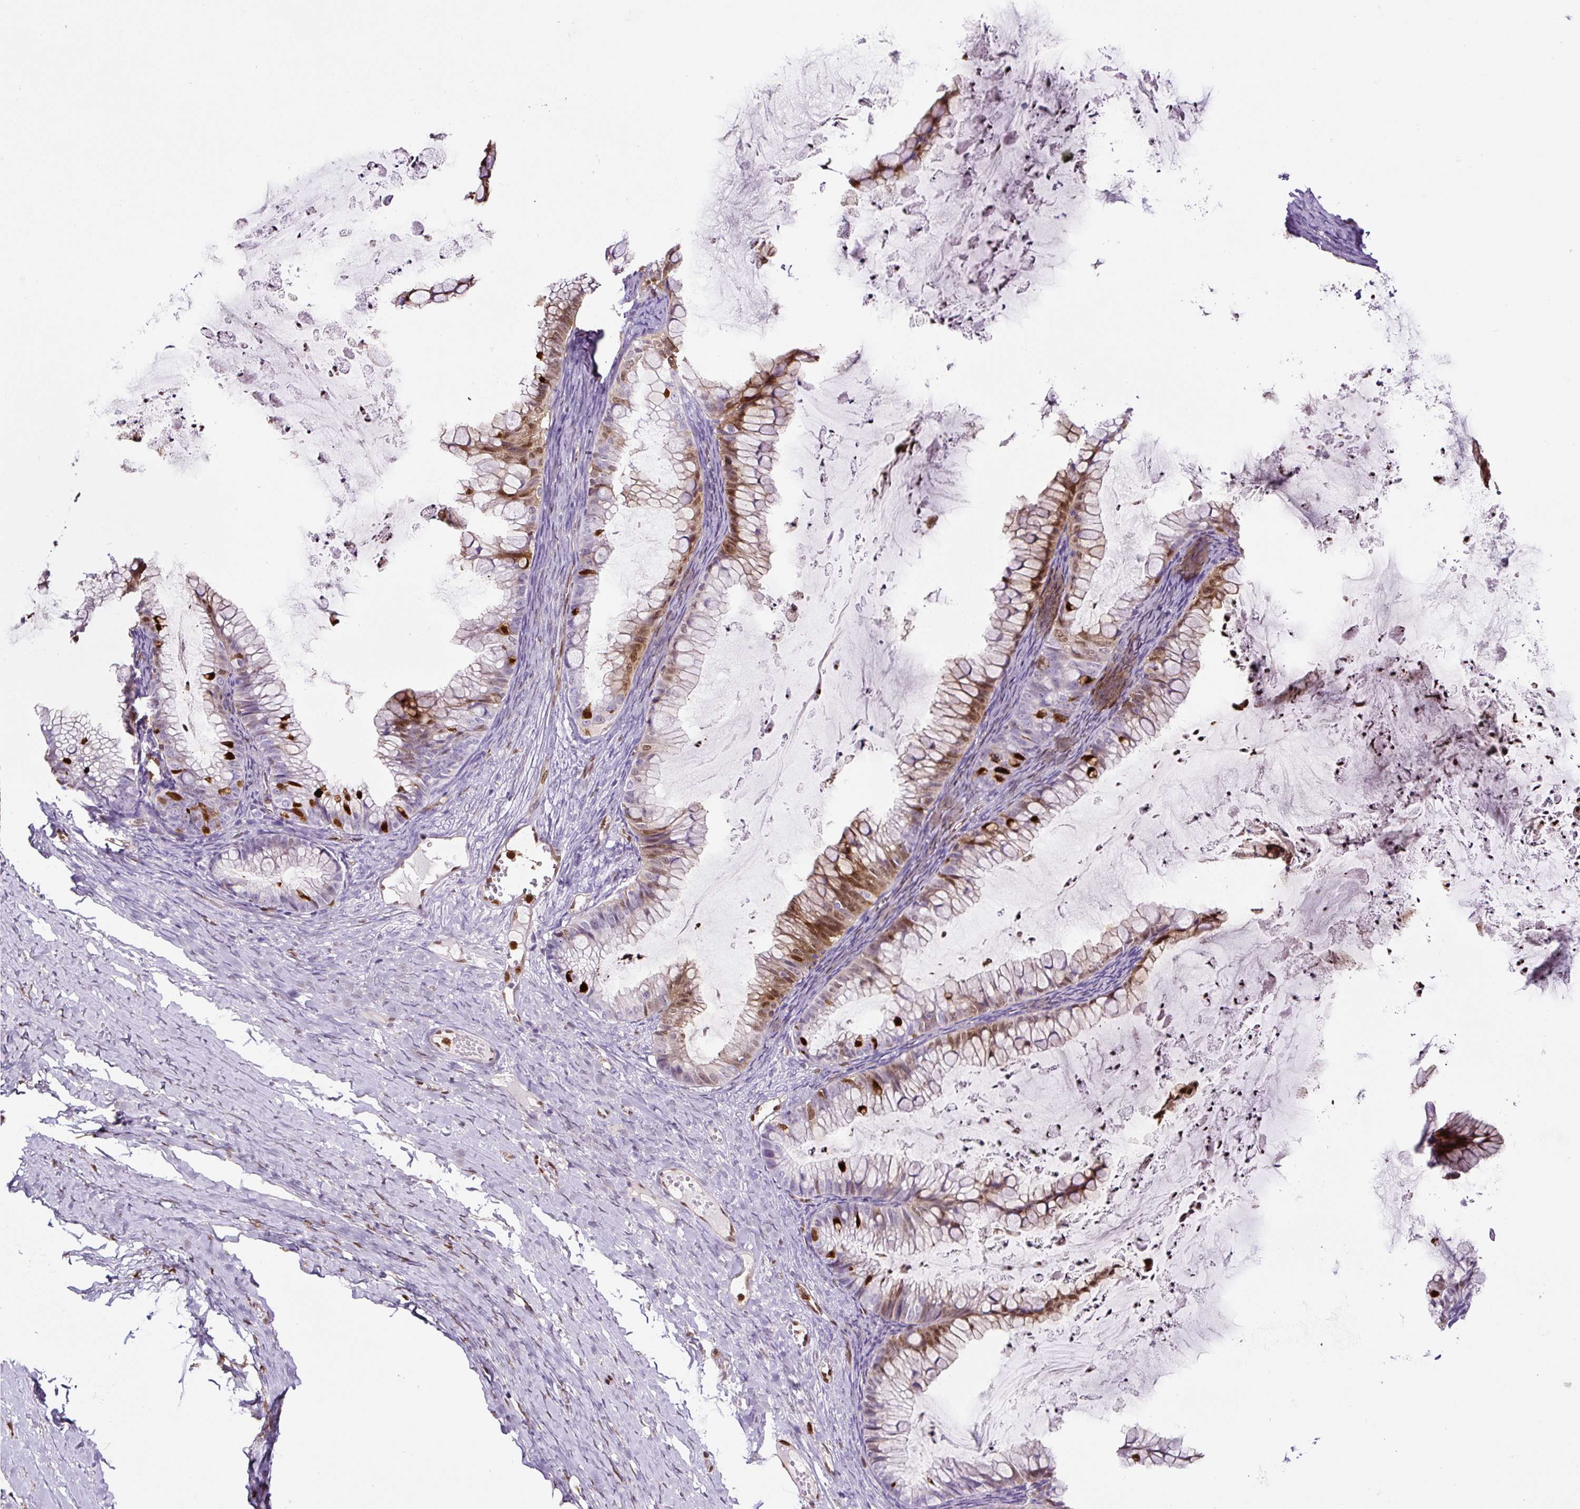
{"staining": {"intensity": "moderate", "quantity": "25%-75%", "location": "cytoplasmic/membranous,nuclear"}, "tissue": "ovarian cancer", "cell_type": "Tumor cells", "image_type": "cancer", "snomed": [{"axis": "morphology", "description": "Cystadenocarcinoma, mucinous, NOS"}, {"axis": "topography", "description": "Ovary"}], "caption": "About 25%-75% of tumor cells in ovarian cancer (mucinous cystadenocarcinoma) display moderate cytoplasmic/membranous and nuclear protein positivity as visualized by brown immunohistochemical staining.", "gene": "ANXA1", "patient": {"sex": "female", "age": 35}}